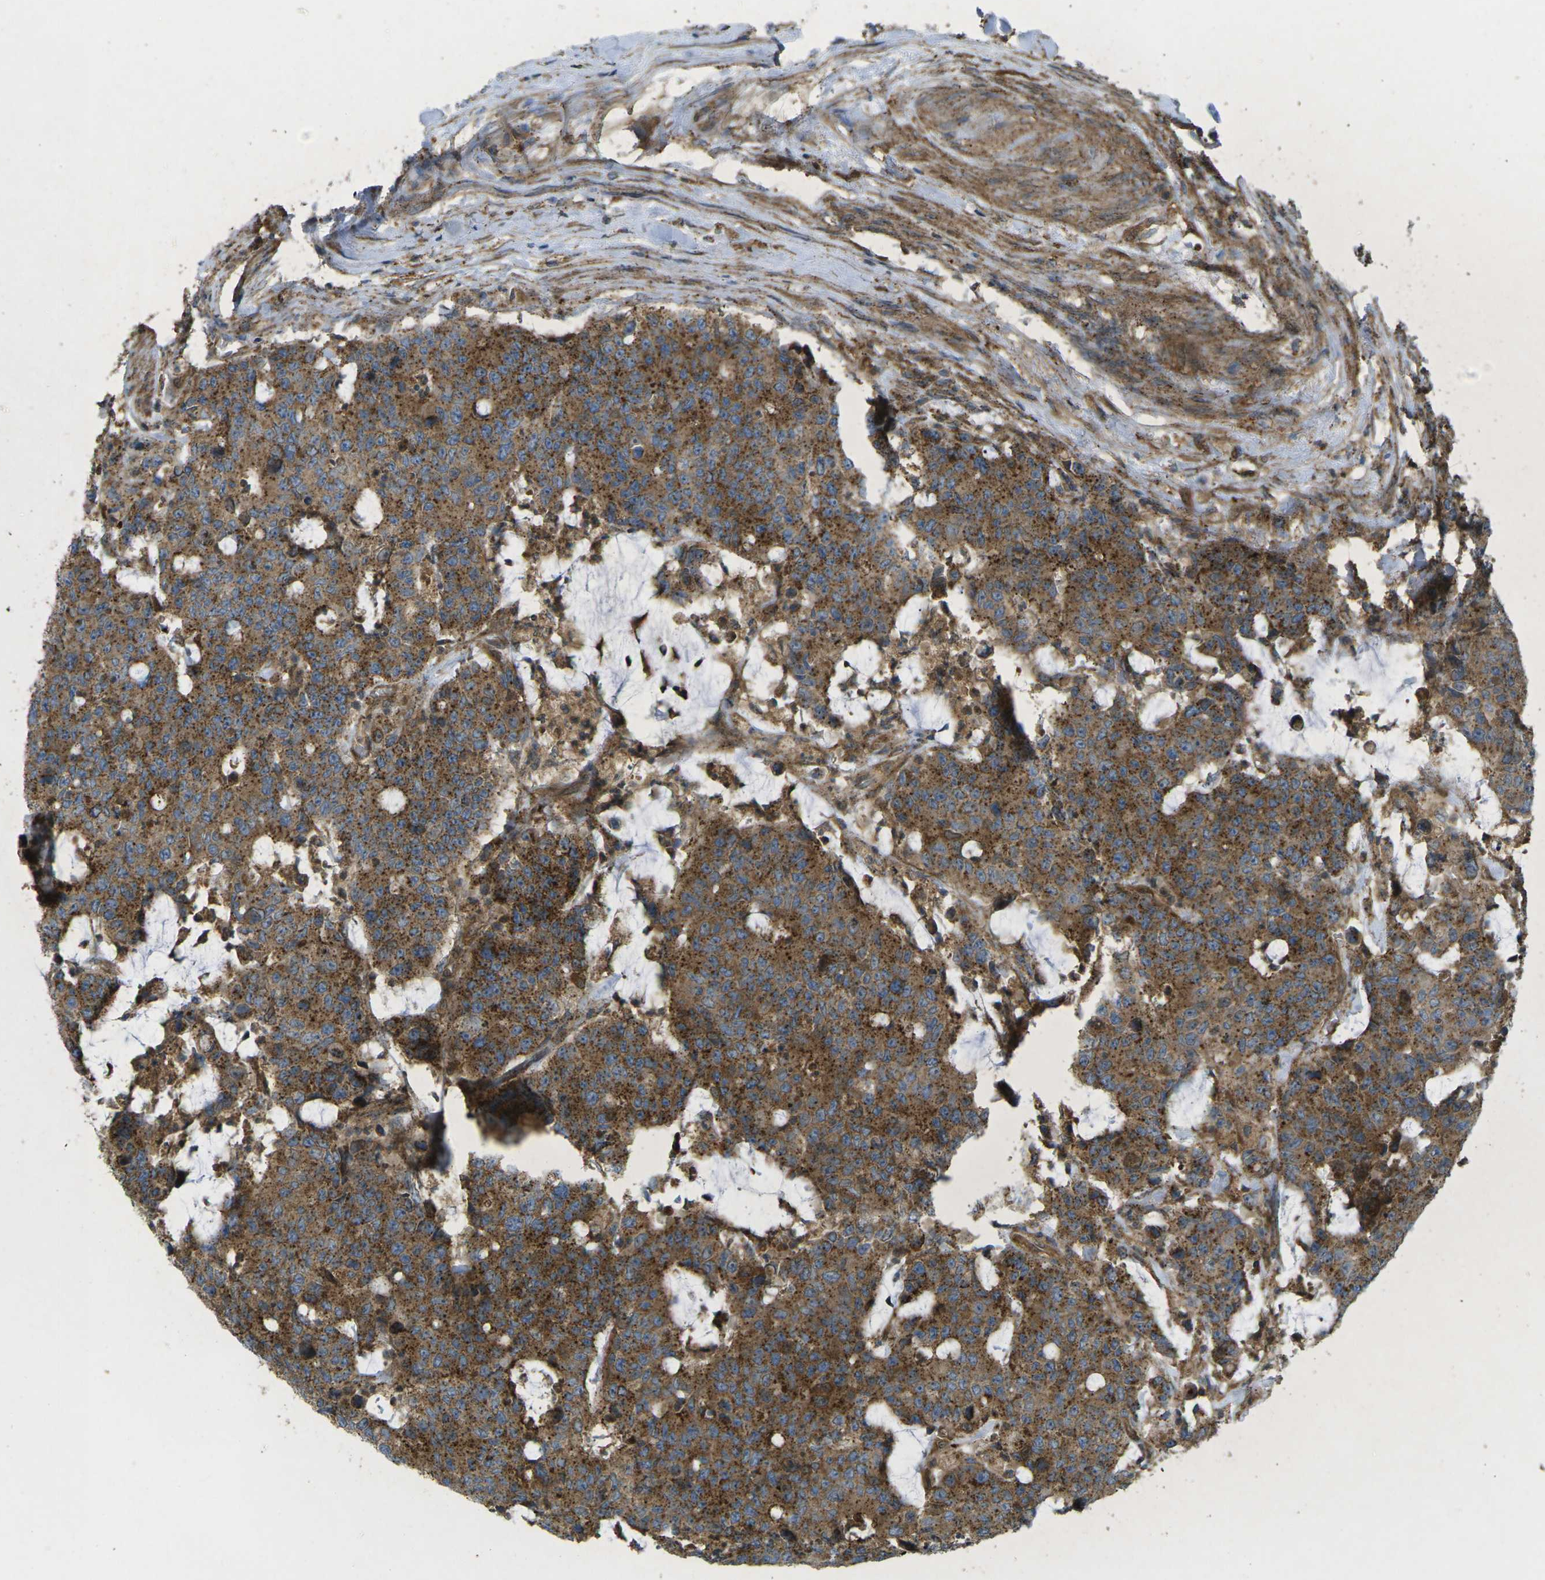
{"staining": {"intensity": "strong", "quantity": ">75%", "location": "cytoplasmic/membranous"}, "tissue": "colorectal cancer", "cell_type": "Tumor cells", "image_type": "cancer", "snomed": [{"axis": "morphology", "description": "Adenocarcinoma, NOS"}, {"axis": "topography", "description": "Colon"}], "caption": "The micrograph shows staining of colorectal cancer (adenocarcinoma), revealing strong cytoplasmic/membranous protein expression (brown color) within tumor cells.", "gene": "CHMP3", "patient": {"sex": "female", "age": 86}}